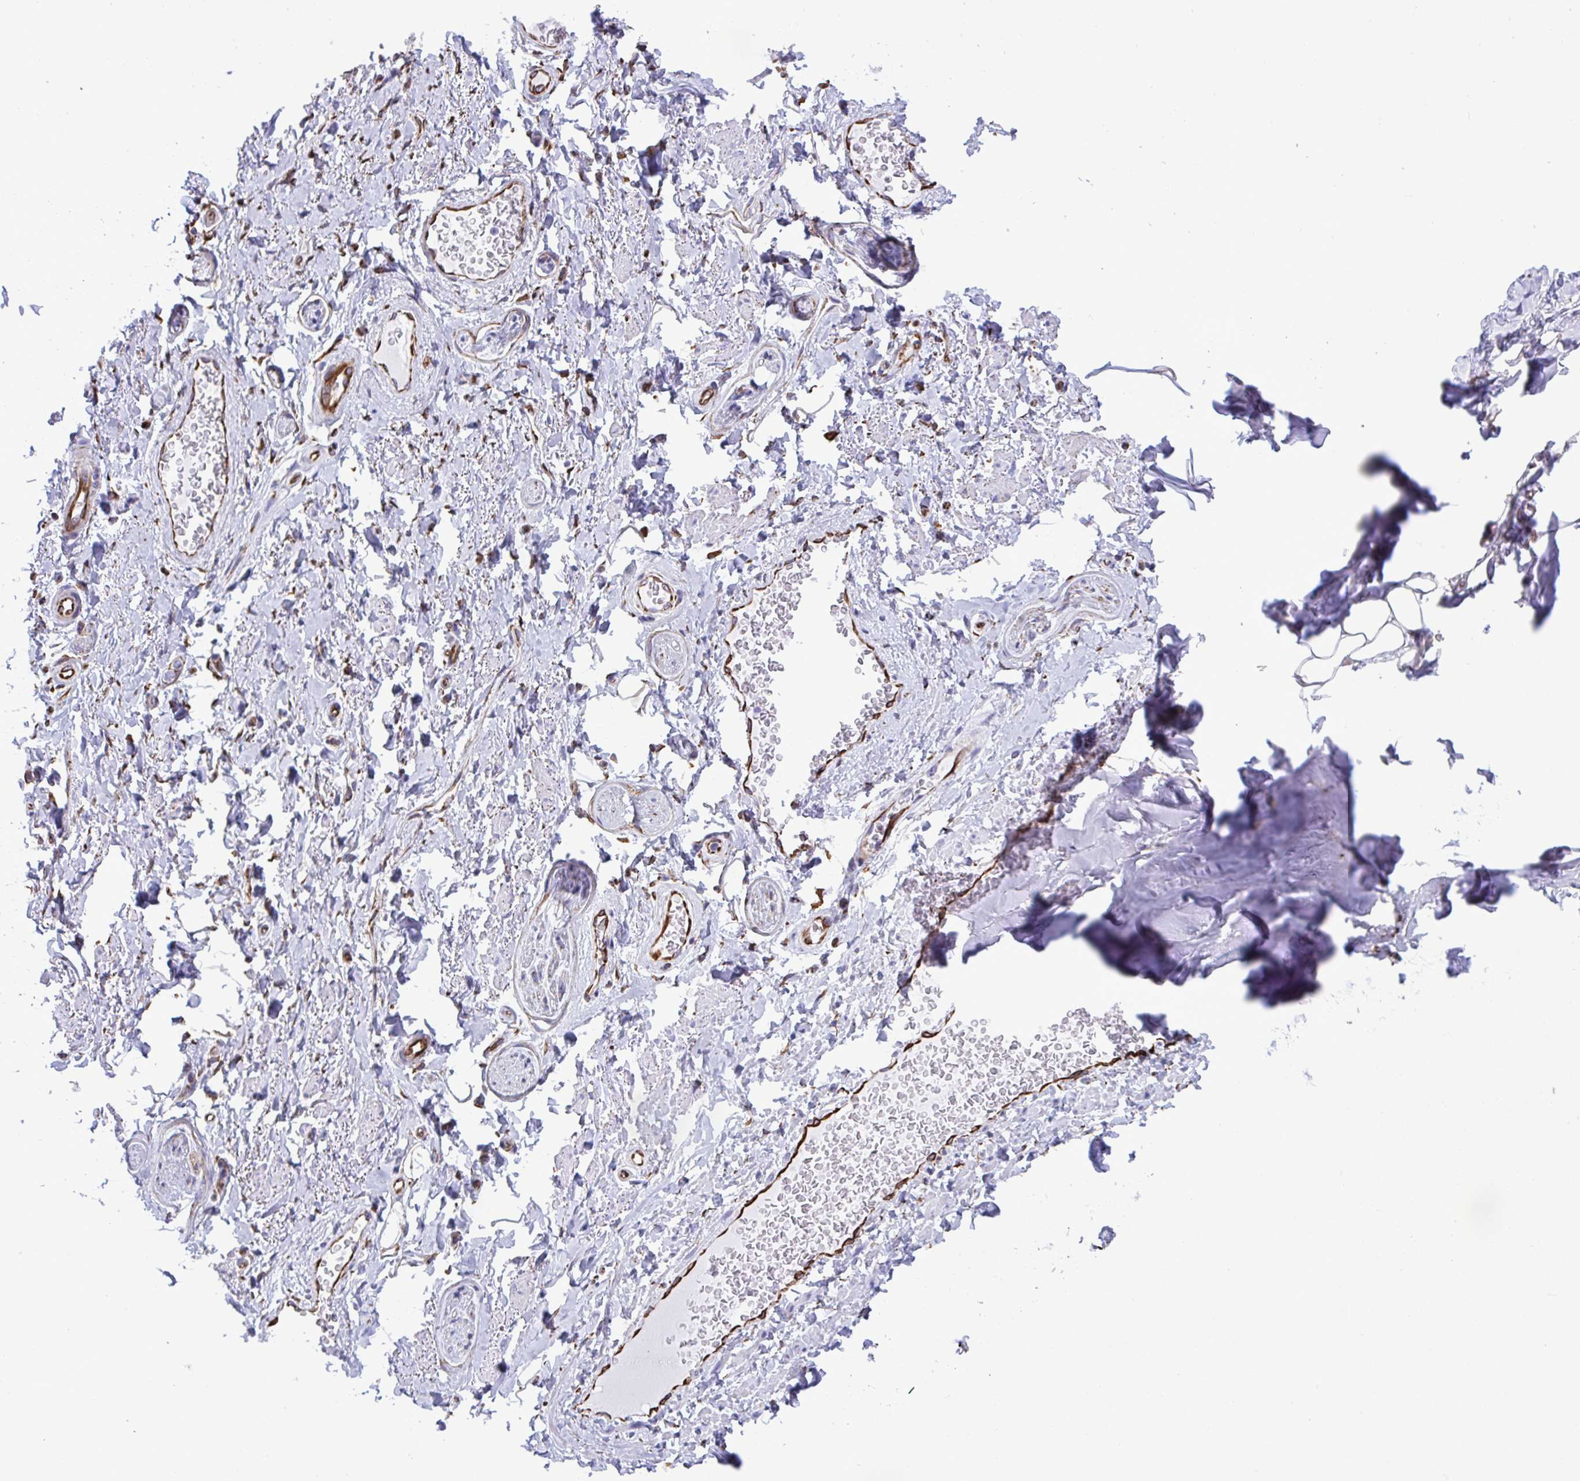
{"staining": {"intensity": "negative", "quantity": "none", "location": "none"}, "tissue": "adipose tissue", "cell_type": "Adipocytes", "image_type": "normal", "snomed": [{"axis": "morphology", "description": "Normal tissue, NOS"}, {"axis": "topography", "description": "Peripheral nerve tissue"}], "caption": "An IHC histopathology image of unremarkable adipose tissue is shown. There is no staining in adipocytes of adipose tissue.", "gene": "SMAD5", "patient": {"sex": "male", "age": 51}}